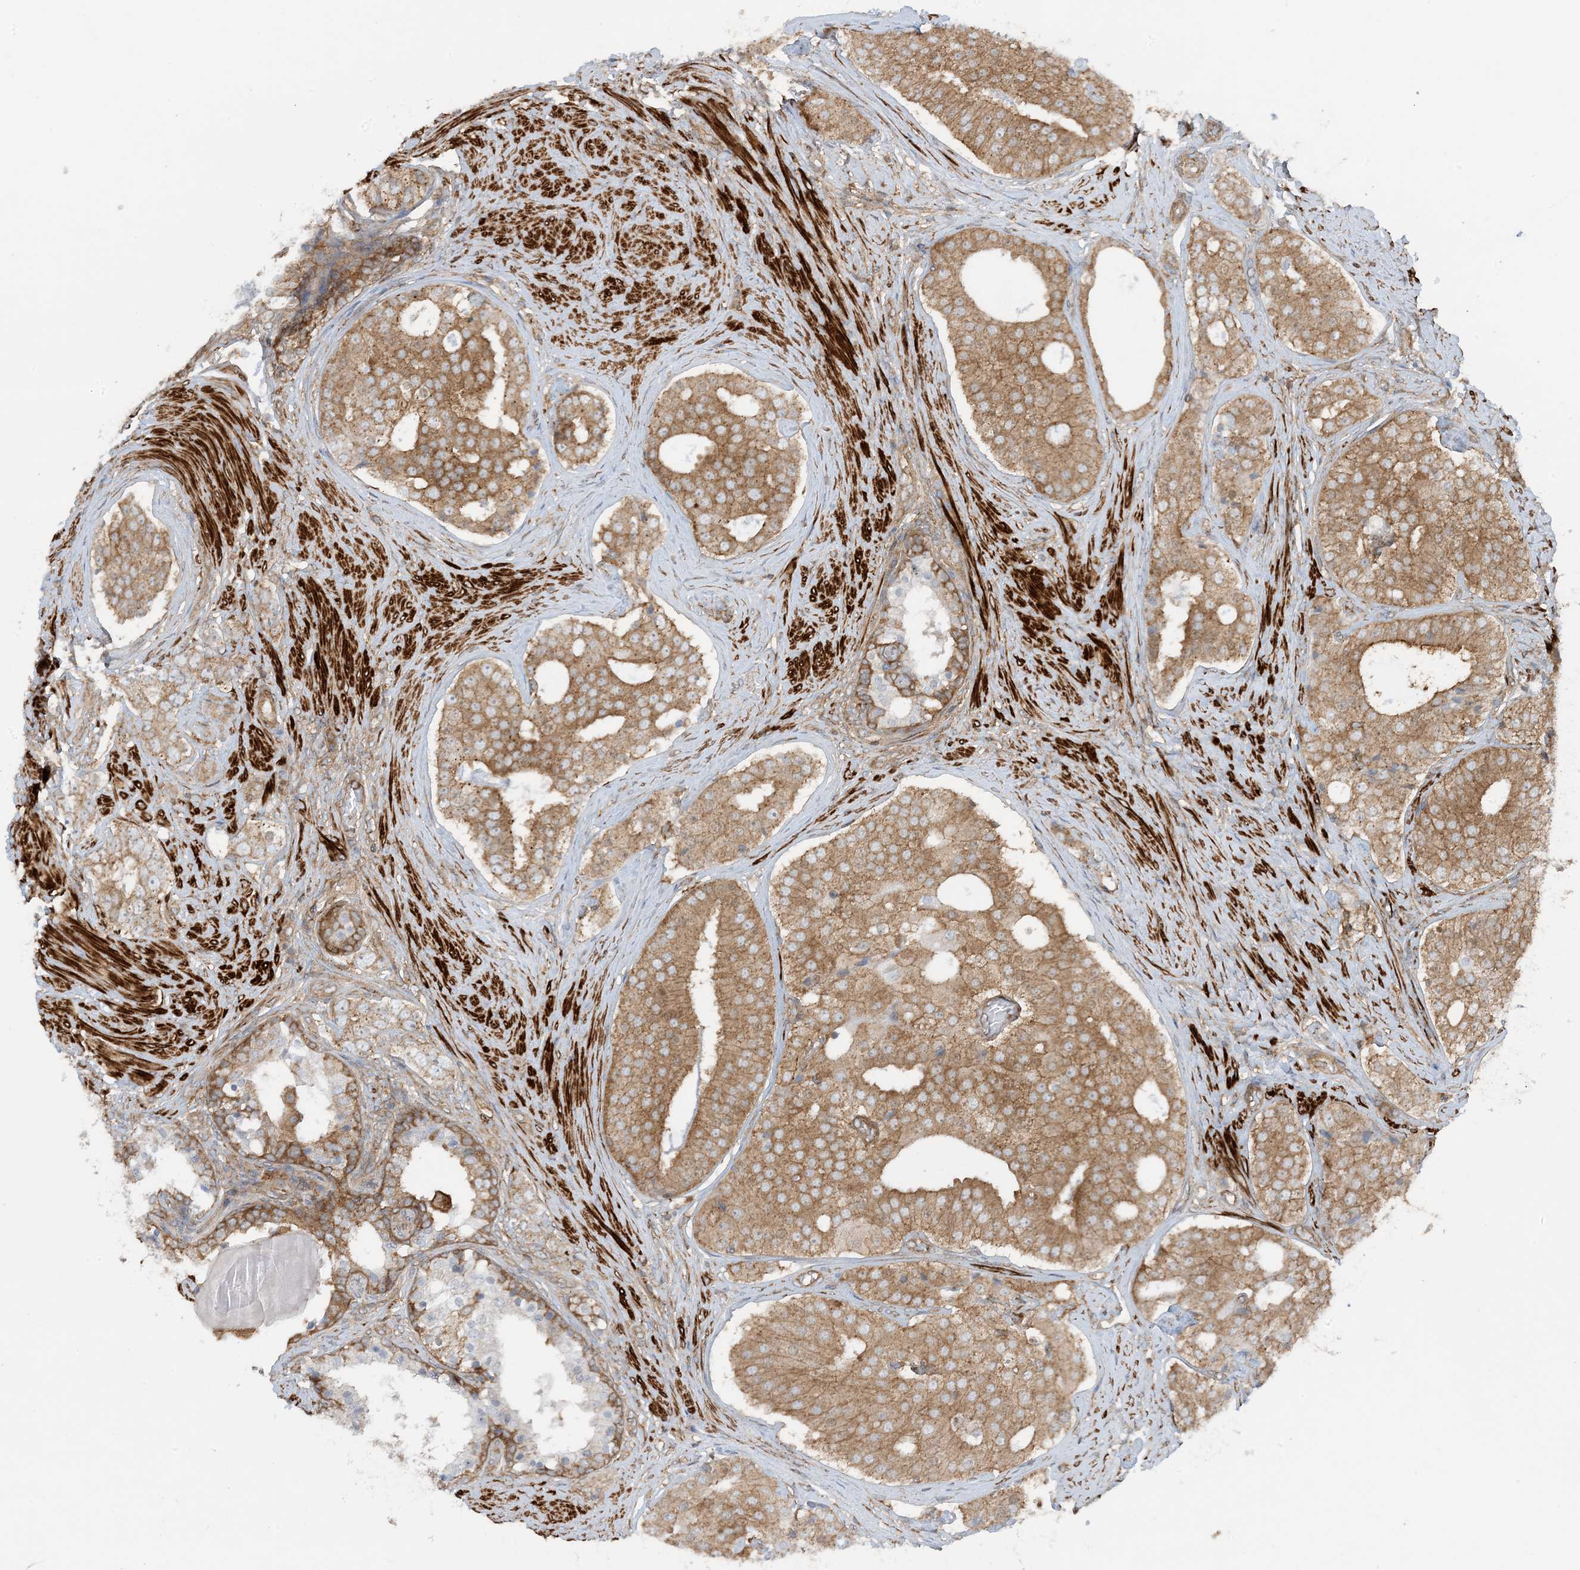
{"staining": {"intensity": "moderate", "quantity": ">75%", "location": "cytoplasmic/membranous"}, "tissue": "prostate cancer", "cell_type": "Tumor cells", "image_type": "cancer", "snomed": [{"axis": "morphology", "description": "Adenocarcinoma, High grade"}, {"axis": "topography", "description": "Prostate"}], "caption": "Moderate cytoplasmic/membranous protein expression is present in about >75% of tumor cells in prostate cancer (adenocarcinoma (high-grade)).", "gene": "STAM2", "patient": {"sex": "male", "age": 56}}